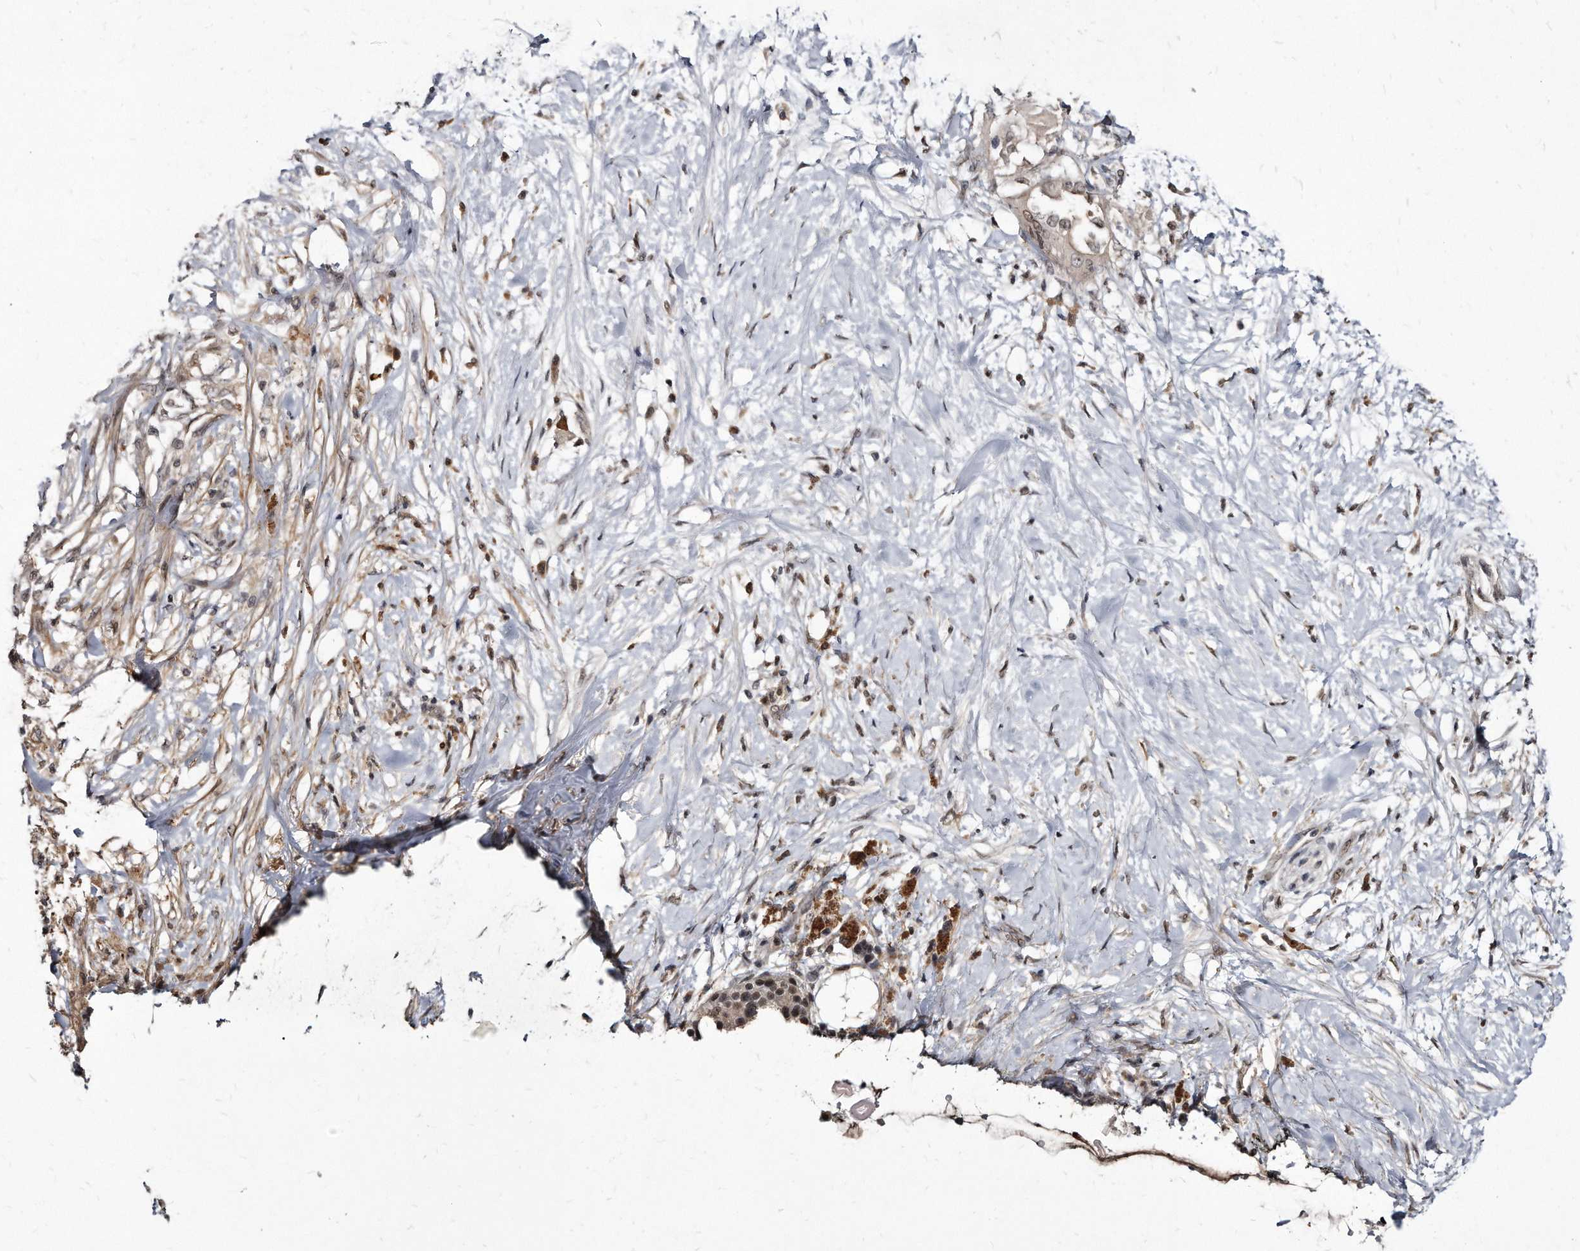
{"staining": {"intensity": "weak", "quantity": "<25%", "location": "nuclear"}, "tissue": "pancreatic cancer", "cell_type": "Tumor cells", "image_type": "cancer", "snomed": [{"axis": "morphology", "description": "Normal tissue, NOS"}, {"axis": "morphology", "description": "Adenocarcinoma, NOS"}, {"axis": "topography", "description": "Pancreas"}, {"axis": "topography", "description": "Duodenum"}], "caption": "High magnification brightfield microscopy of pancreatic cancer (adenocarcinoma) stained with DAB (3,3'-diaminobenzidine) (brown) and counterstained with hematoxylin (blue): tumor cells show no significant positivity.", "gene": "KLHDC3", "patient": {"sex": "female", "age": 60}}